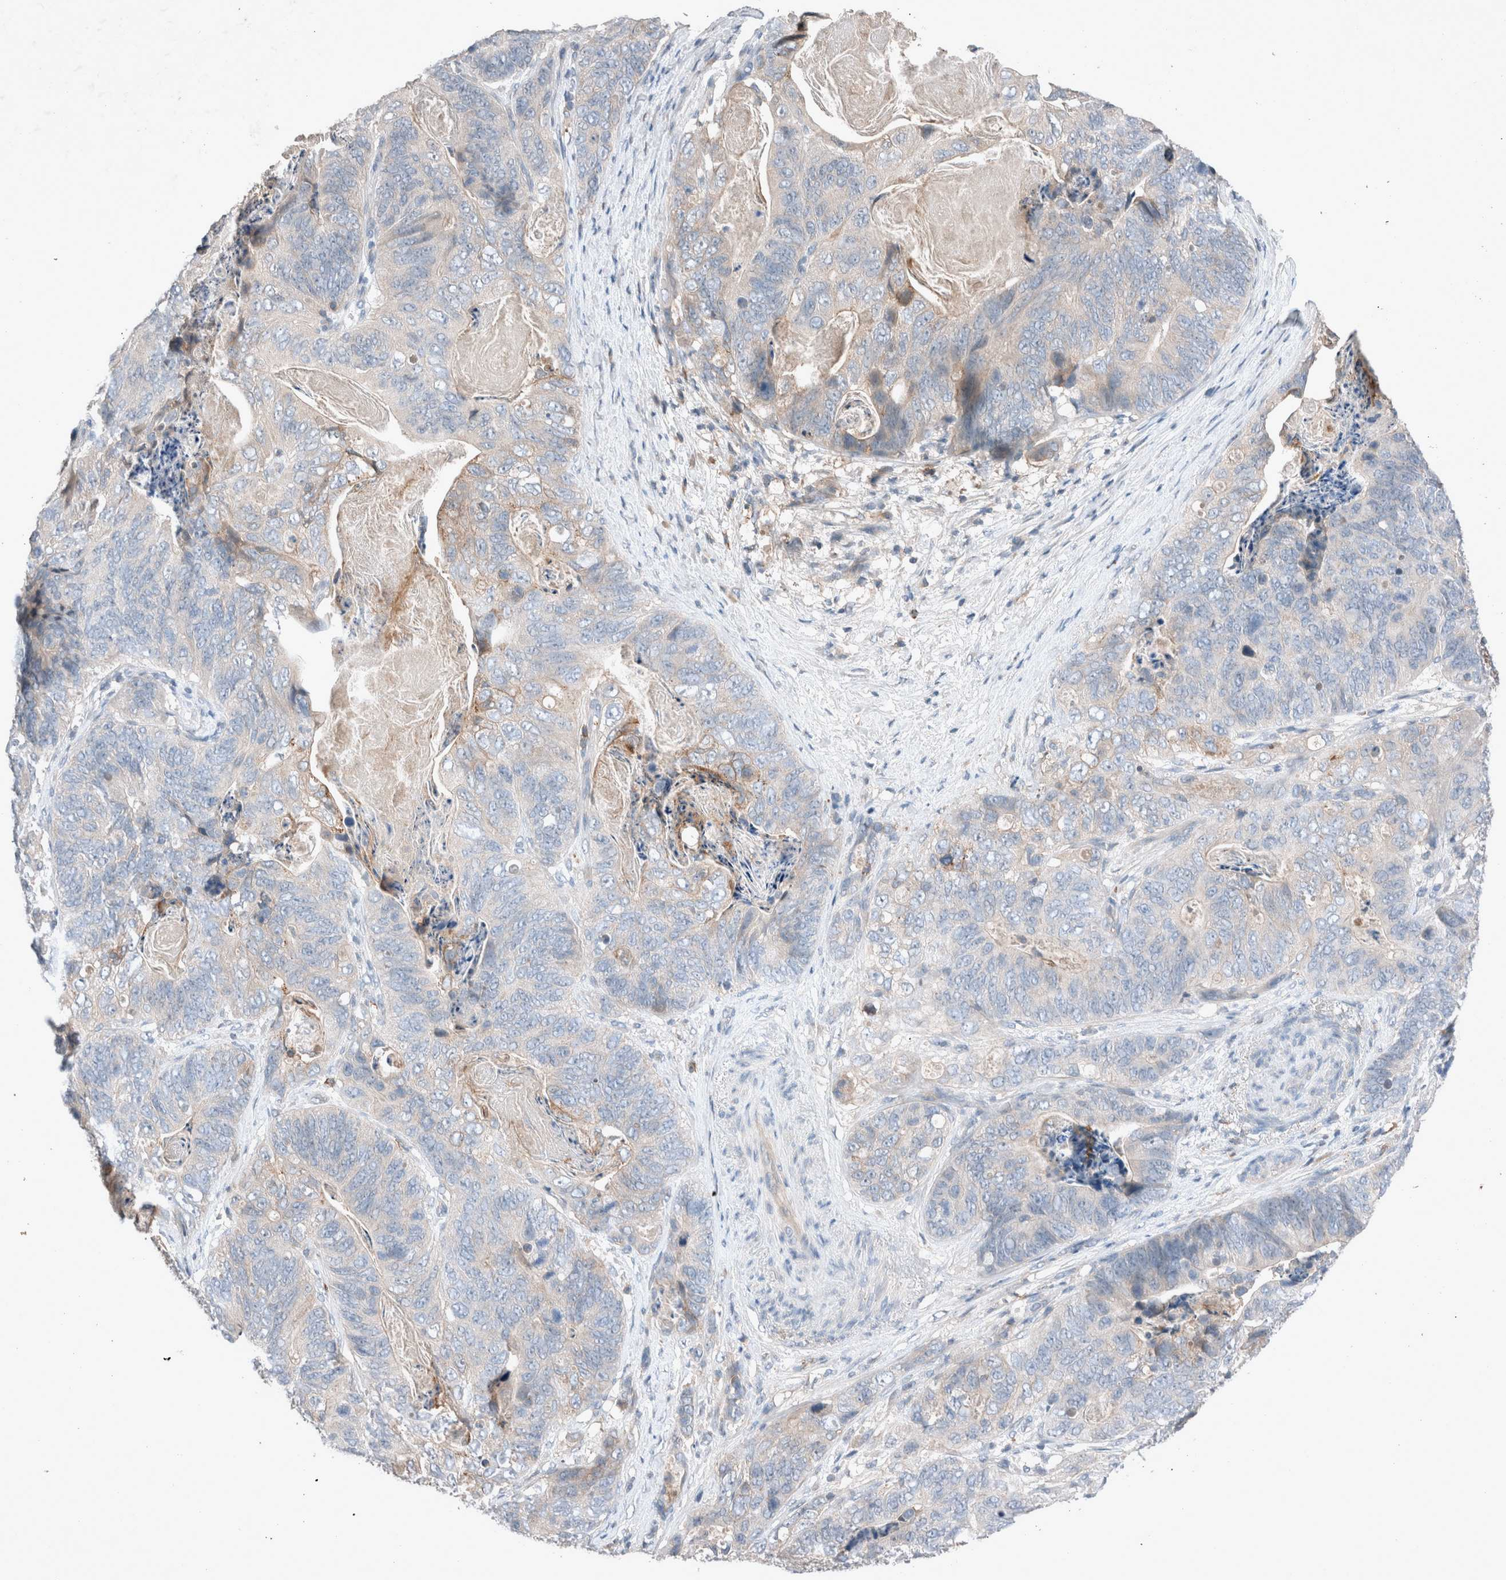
{"staining": {"intensity": "negative", "quantity": "none", "location": "none"}, "tissue": "stomach cancer", "cell_type": "Tumor cells", "image_type": "cancer", "snomed": [{"axis": "morphology", "description": "Normal tissue, NOS"}, {"axis": "morphology", "description": "Adenocarcinoma, NOS"}, {"axis": "topography", "description": "Stomach"}], "caption": "Immunohistochemistry photomicrograph of human stomach cancer (adenocarcinoma) stained for a protein (brown), which reveals no staining in tumor cells.", "gene": "UGCG", "patient": {"sex": "female", "age": 89}}